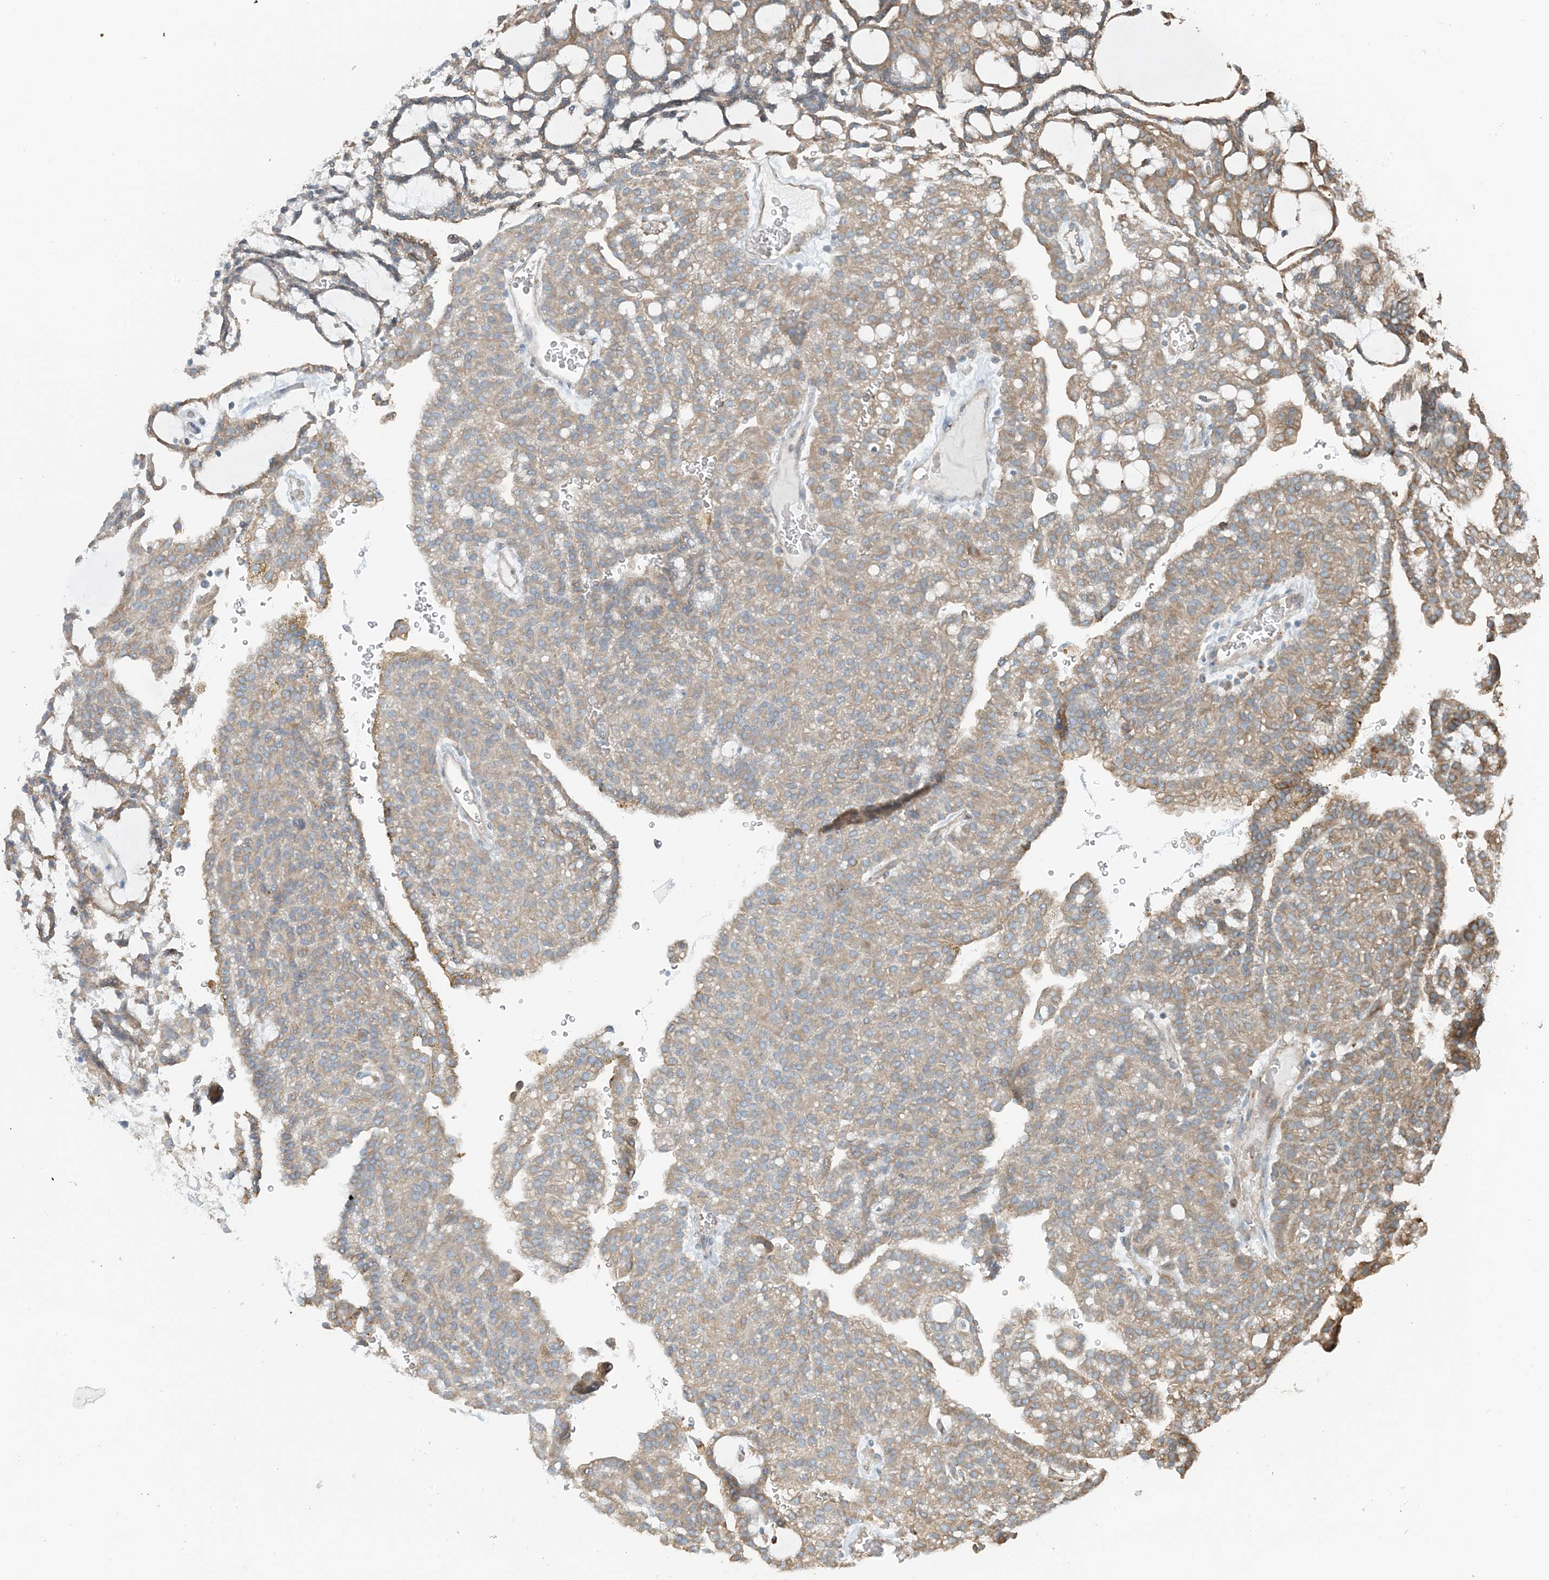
{"staining": {"intensity": "weak", "quantity": ">75%", "location": "cytoplasmic/membranous"}, "tissue": "renal cancer", "cell_type": "Tumor cells", "image_type": "cancer", "snomed": [{"axis": "morphology", "description": "Adenocarcinoma, NOS"}, {"axis": "topography", "description": "Kidney"}], "caption": "Weak cytoplasmic/membranous expression is identified in approximately >75% of tumor cells in renal cancer.", "gene": "CERKL", "patient": {"sex": "male", "age": 63}}